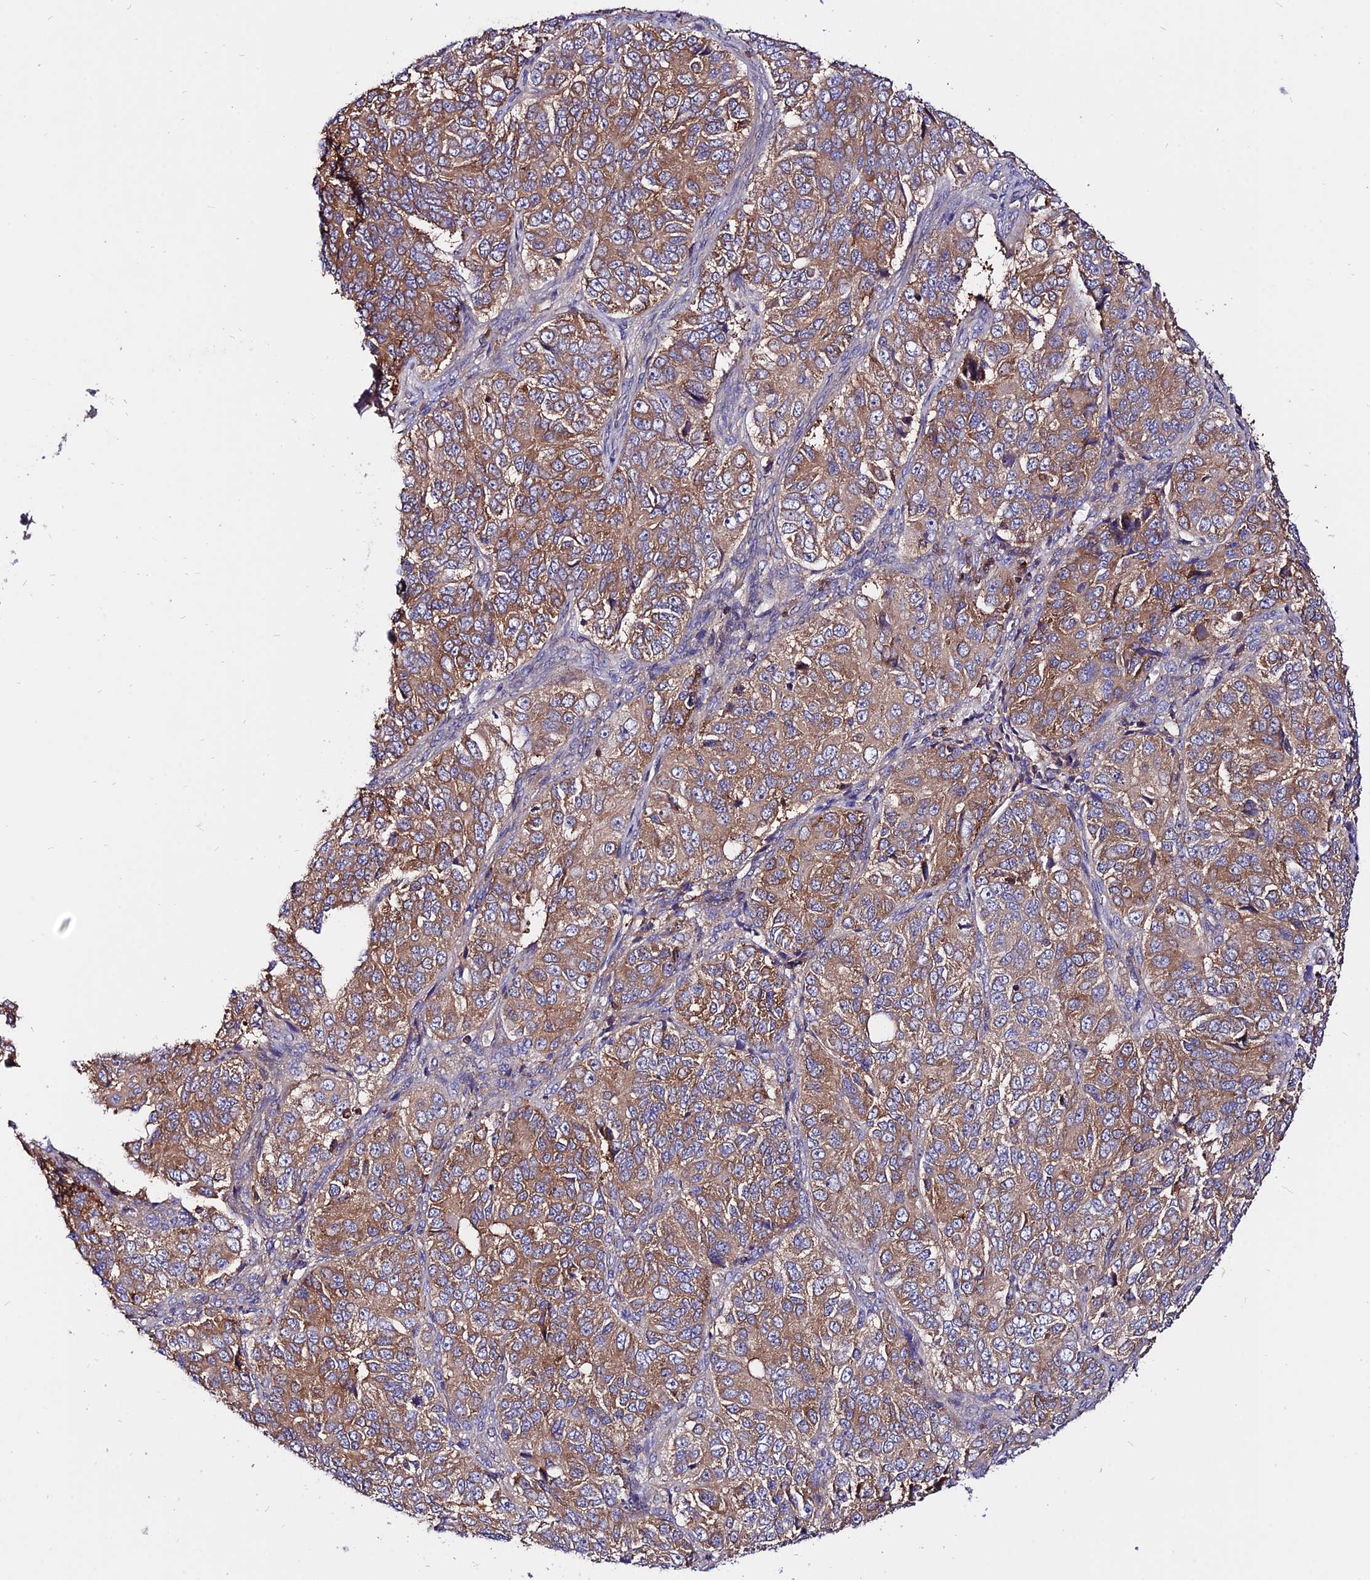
{"staining": {"intensity": "moderate", "quantity": ">75%", "location": "cytoplasmic/membranous"}, "tissue": "ovarian cancer", "cell_type": "Tumor cells", "image_type": "cancer", "snomed": [{"axis": "morphology", "description": "Carcinoma, endometroid"}, {"axis": "topography", "description": "Ovary"}], "caption": "An immunohistochemistry micrograph of tumor tissue is shown. Protein staining in brown highlights moderate cytoplasmic/membranous positivity in ovarian cancer (endometroid carcinoma) within tumor cells.", "gene": "PYM1", "patient": {"sex": "female", "age": 51}}